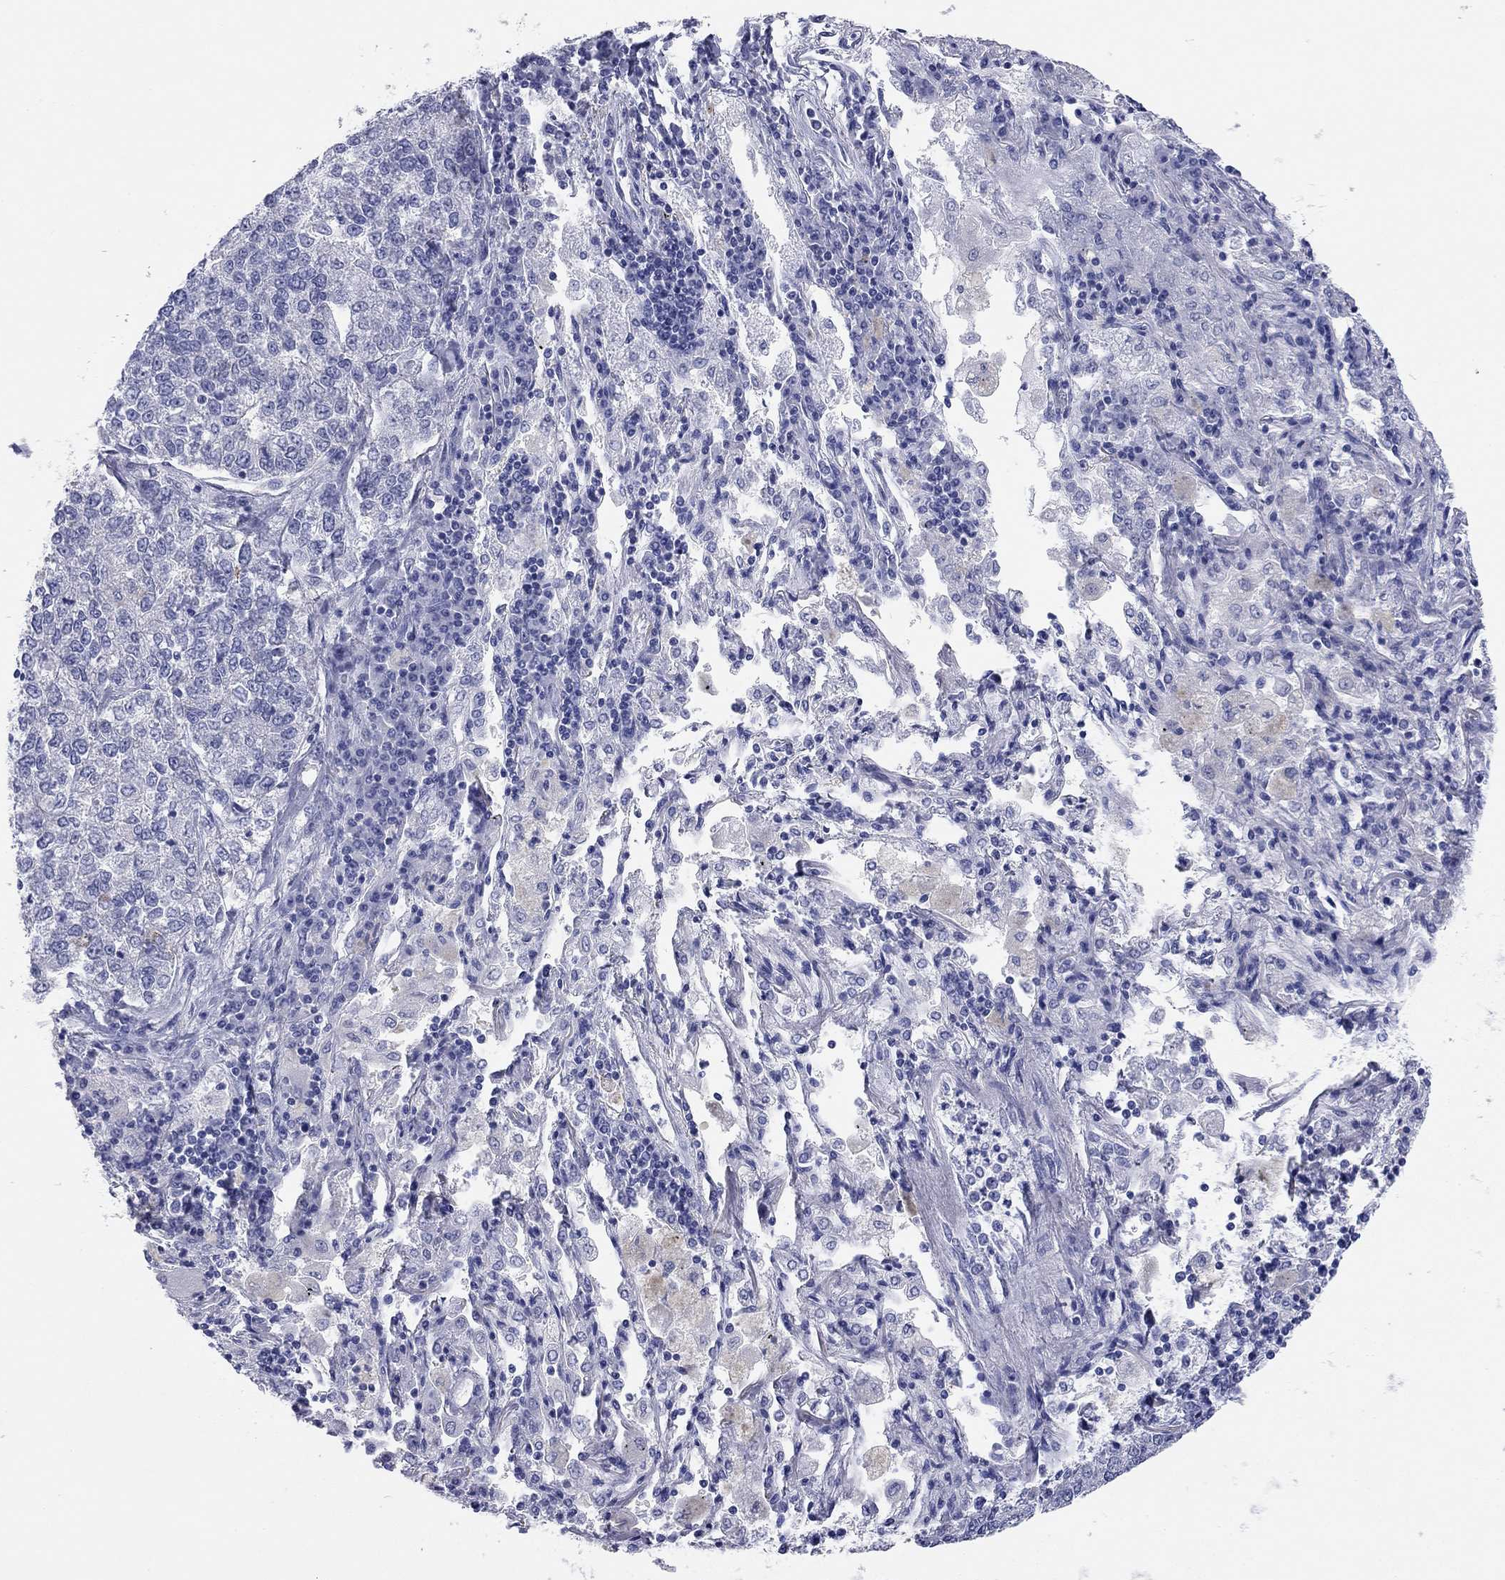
{"staining": {"intensity": "negative", "quantity": "none", "location": "none"}, "tissue": "lung cancer", "cell_type": "Tumor cells", "image_type": "cancer", "snomed": [{"axis": "morphology", "description": "Adenocarcinoma, NOS"}, {"axis": "topography", "description": "Lung"}], "caption": "Immunohistochemistry (IHC) photomicrograph of neoplastic tissue: human lung adenocarcinoma stained with DAB exhibits no significant protein expression in tumor cells.", "gene": "TMEM221", "patient": {"sex": "male", "age": 49}}